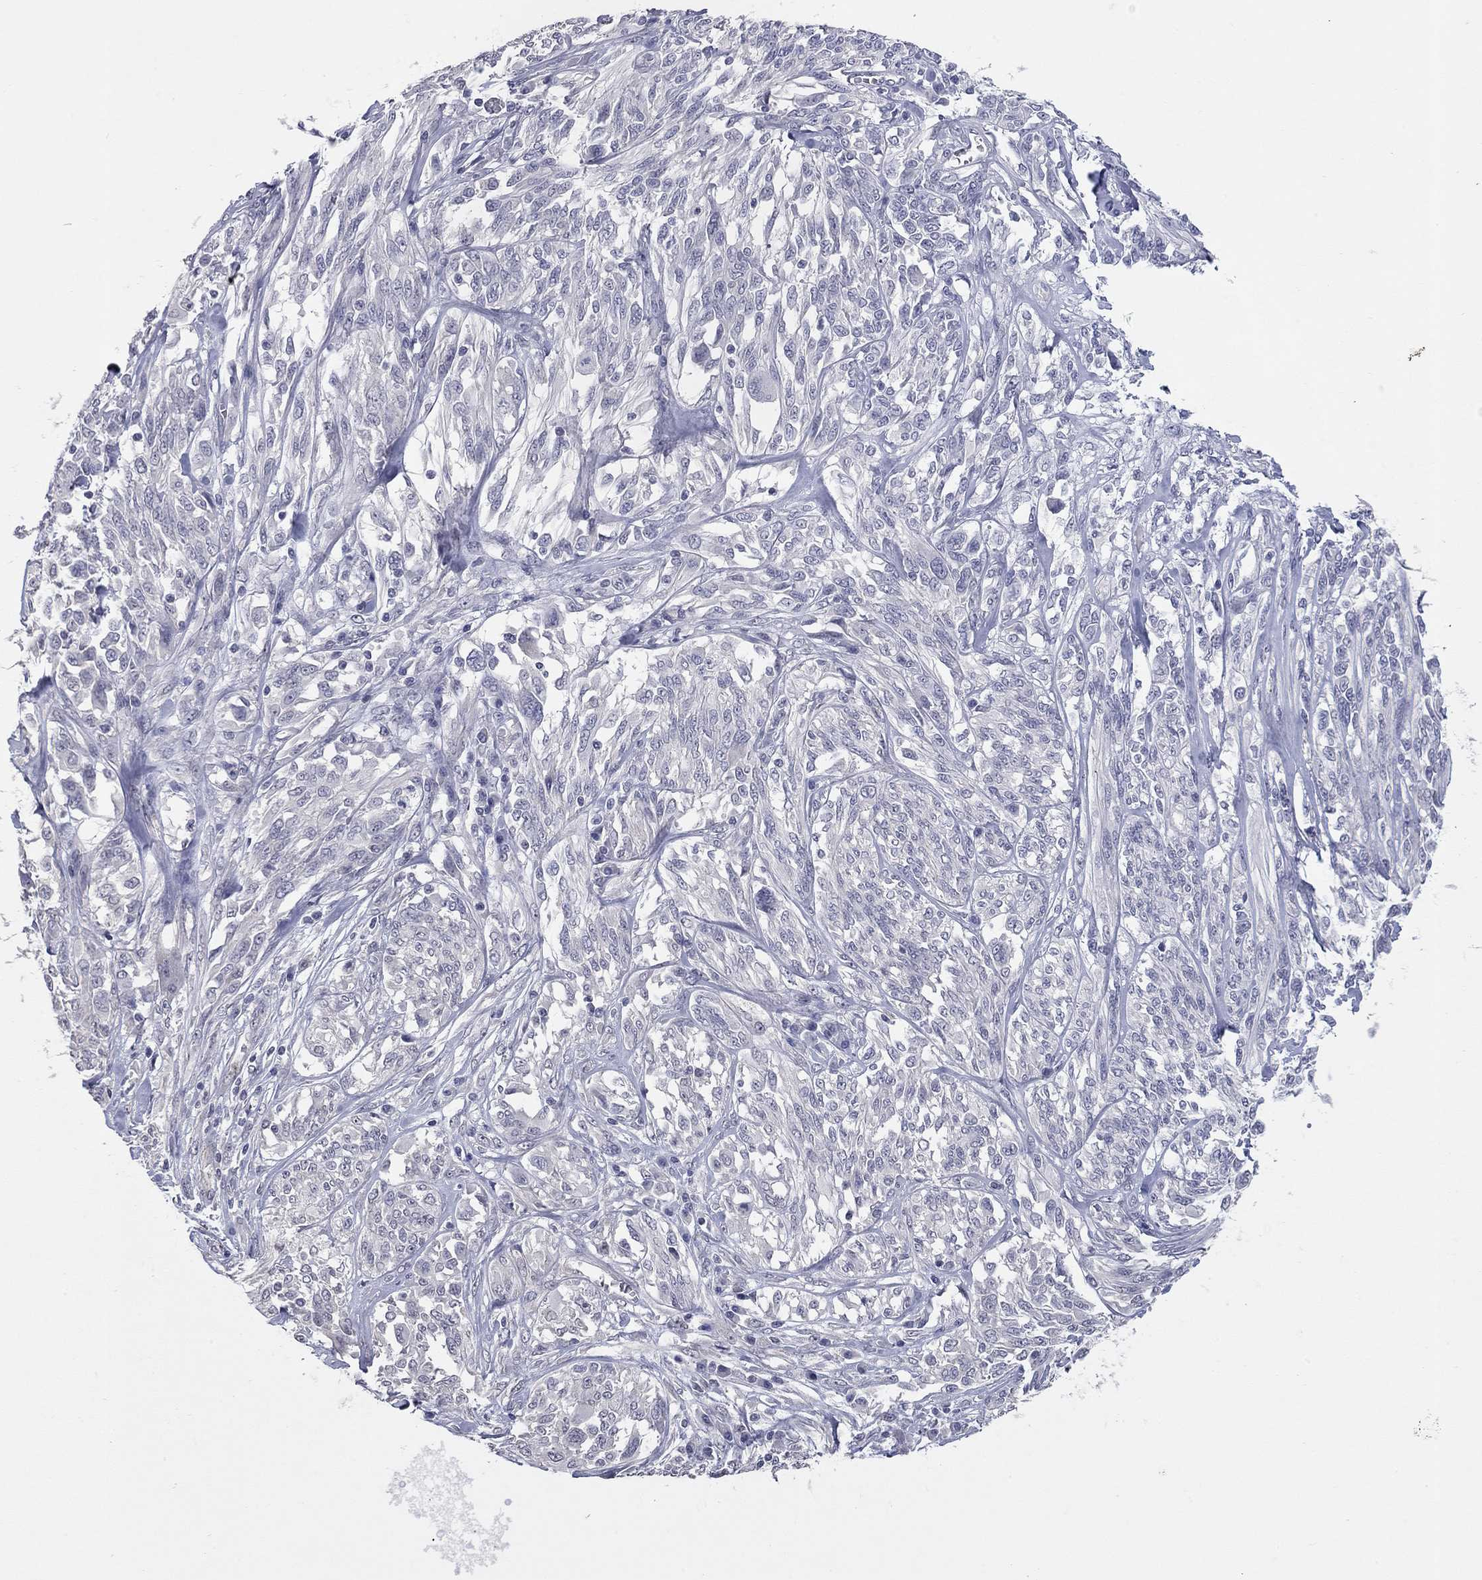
{"staining": {"intensity": "negative", "quantity": "none", "location": "none"}, "tissue": "melanoma", "cell_type": "Tumor cells", "image_type": "cancer", "snomed": [{"axis": "morphology", "description": "Malignant melanoma, NOS"}, {"axis": "topography", "description": "Skin"}], "caption": "There is no significant positivity in tumor cells of malignant melanoma.", "gene": "SHOC2", "patient": {"sex": "female", "age": 91}}